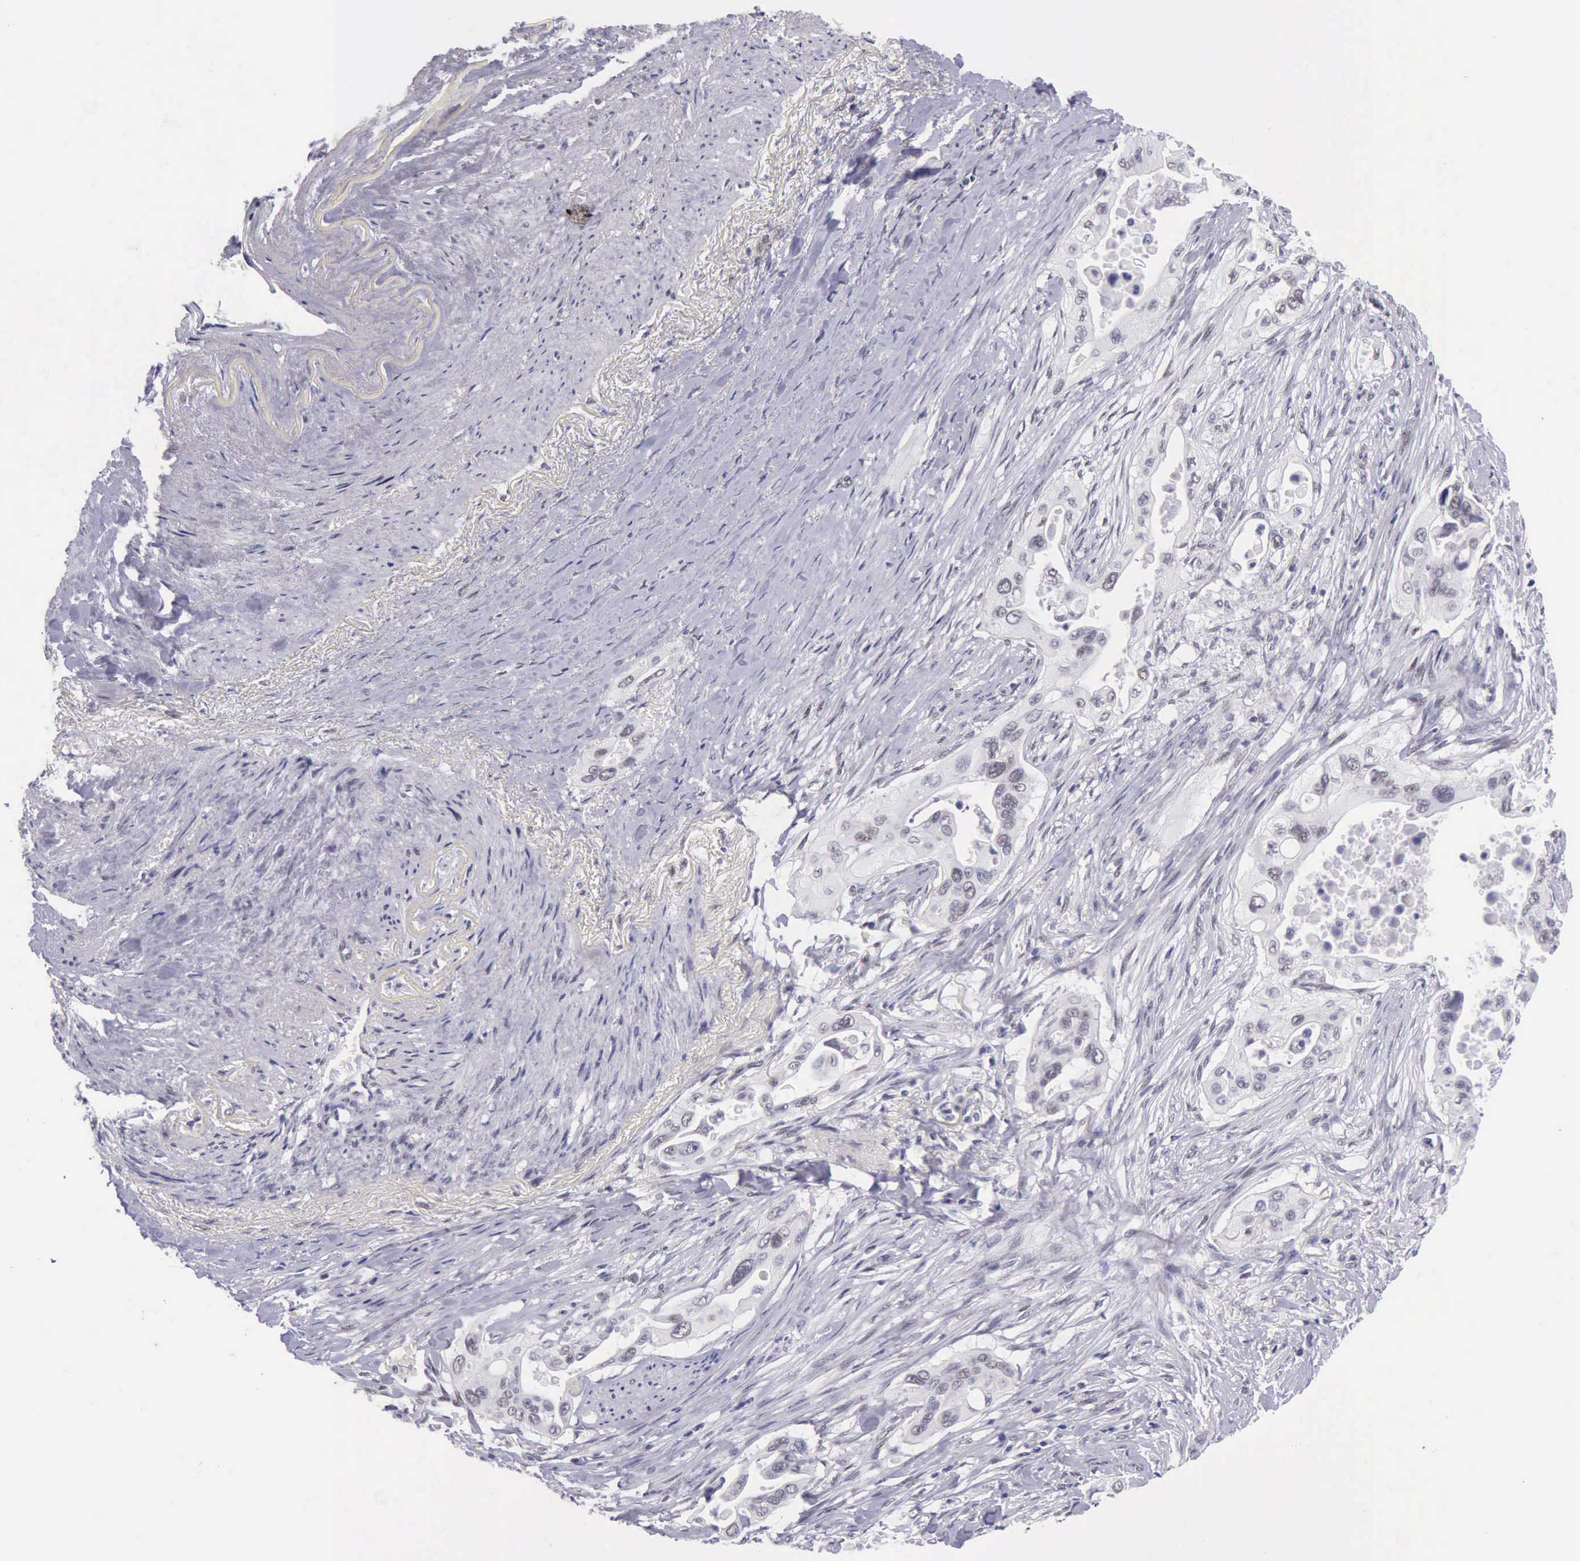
{"staining": {"intensity": "negative", "quantity": "none", "location": "none"}, "tissue": "pancreatic cancer", "cell_type": "Tumor cells", "image_type": "cancer", "snomed": [{"axis": "morphology", "description": "Adenocarcinoma, NOS"}, {"axis": "topography", "description": "Pancreas"}], "caption": "DAB (3,3'-diaminobenzidine) immunohistochemical staining of adenocarcinoma (pancreatic) exhibits no significant staining in tumor cells. (Brightfield microscopy of DAB (3,3'-diaminobenzidine) immunohistochemistry (IHC) at high magnification).", "gene": "EP300", "patient": {"sex": "male", "age": 77}}